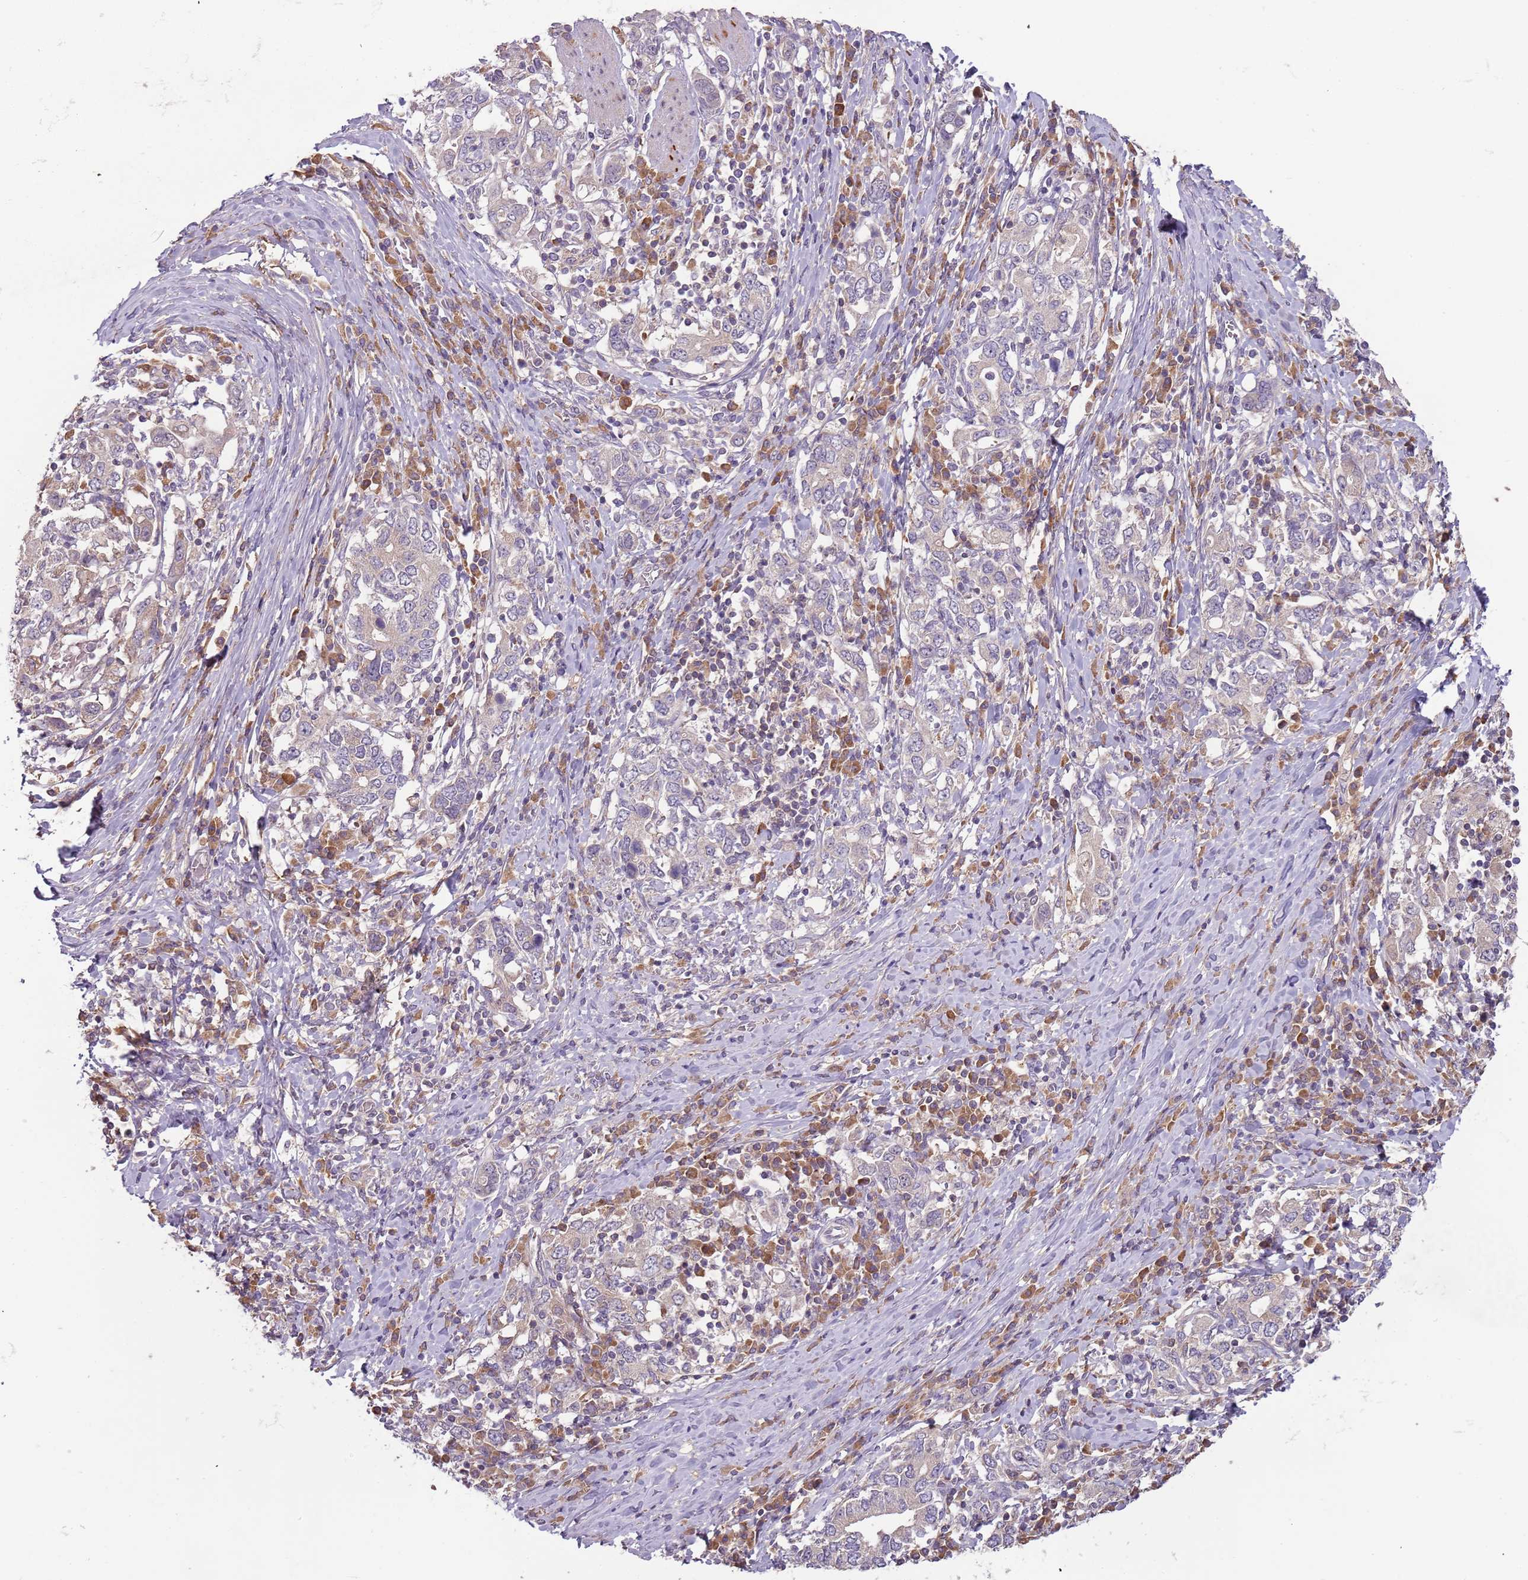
{"staining": {"intensity": "negative", "quantity": "none", "location": "none"}, "tissue": "stomach cancer", "cell_type": "Tumor cells", "image_type": "cancer", "snomed": [{"axis": "morphology", "description": "Adenocarcinoma, NOS"}, {"axis": "topography", "description": "Stomach, upper"}, {"axis": "topography", "description": "Stomach"}], "caption": "An IHC image of stomach cancer is shown. There is no staining in tumor cells of stomach cancer. (DAB (3,3'-diaminobenzidine) immunohistochemistry (IHC), high magnification).", "gene": "FECH", "patient": {"sex": "male", "age": 62}}